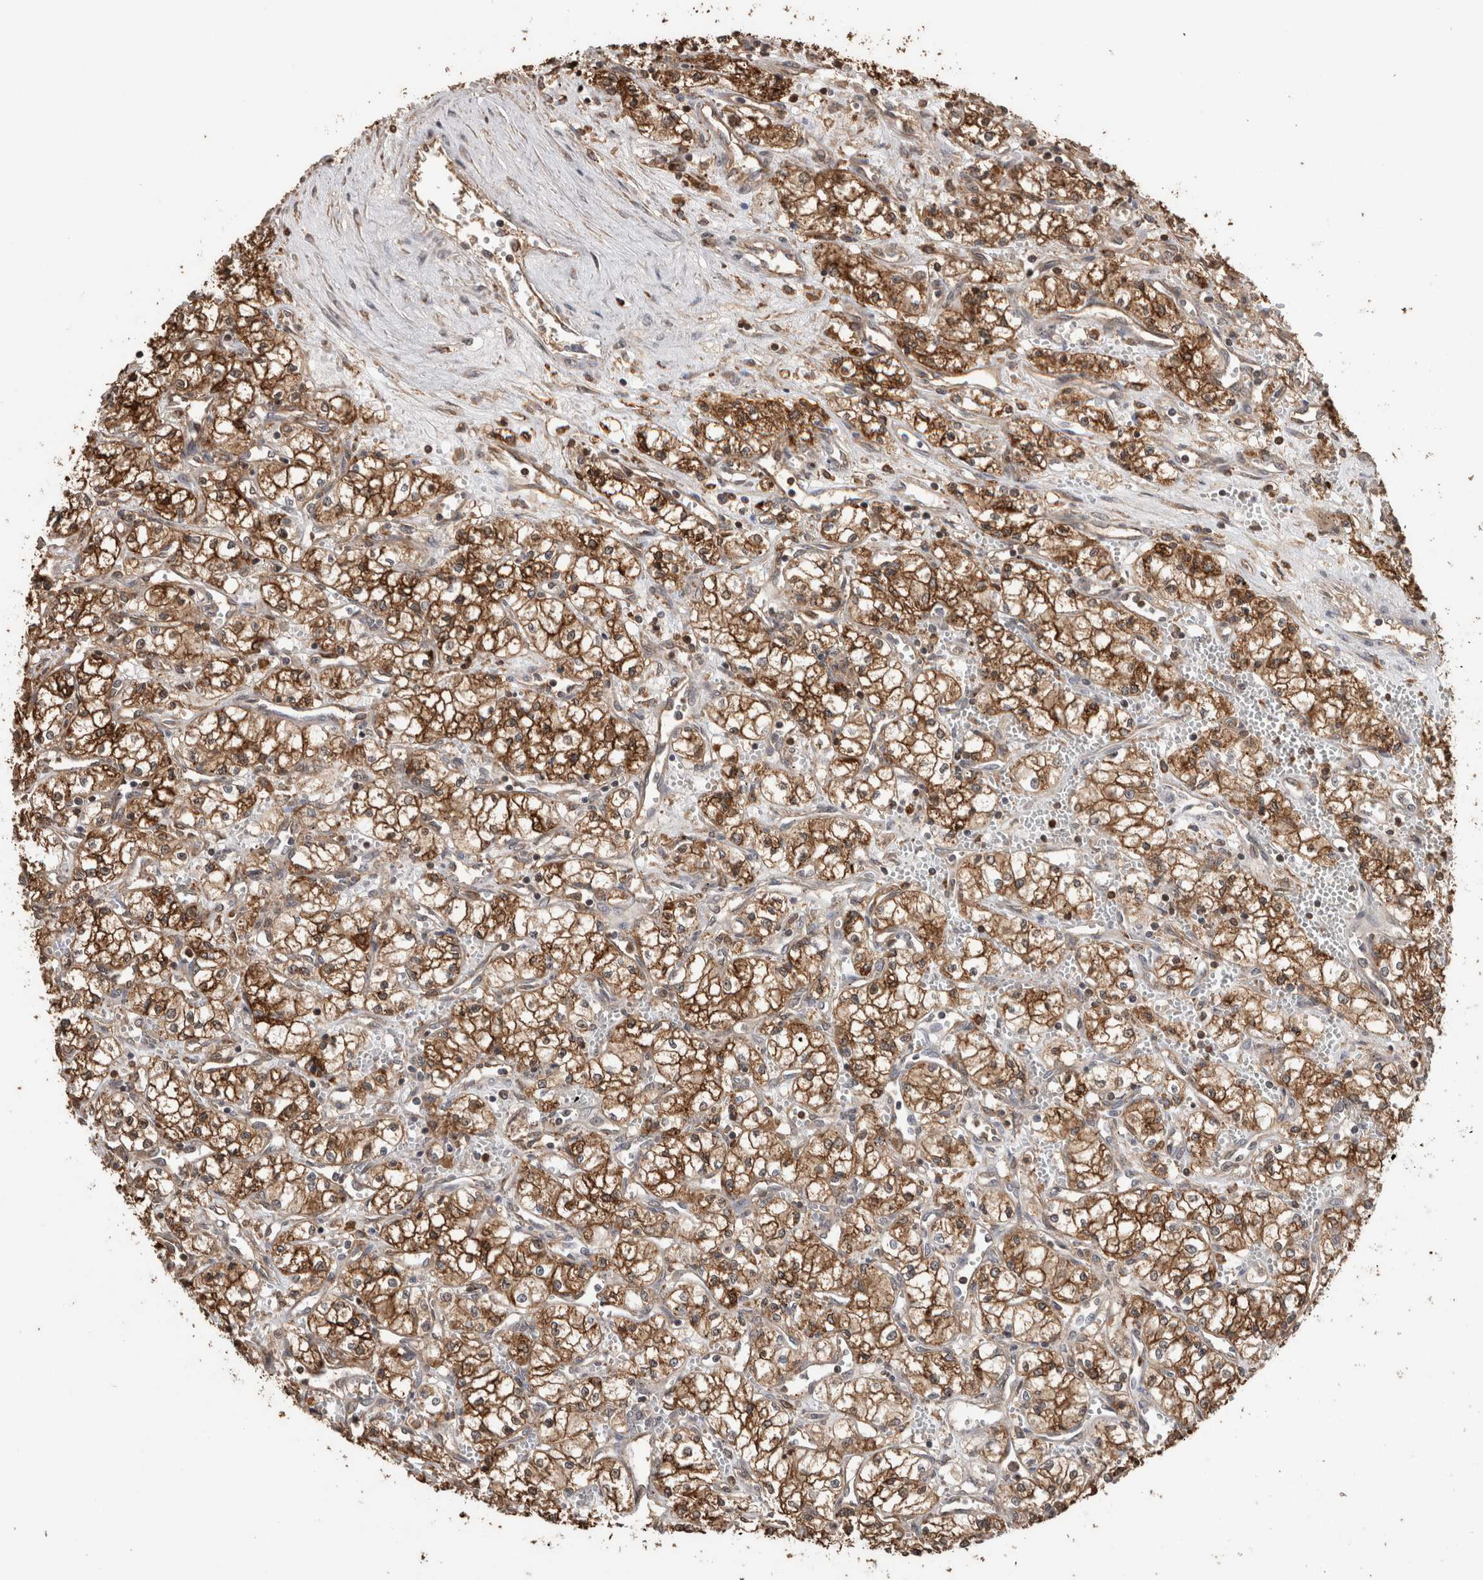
{"staining": {"intensity": "strong", "quantity": ">75%", "location": "cytoplasmic/membranous"}, "tissue": "renal cancer", "cell_type": "Tumor cells", "image_type": "cancer", "snomed": [{"axis": "morphology", "description": "Adenocarcinoma, NOS"}, {"axis": "topography", "description": "Kidney"}], "caption": "An IHC photomicrograph of neoplastic tissue is shown. Protein staining in brown labels strong cytoplasmic/membranous positivity in adenocarcinoma (renal) within tumor cells.", "gene": "TRIM5", "patient": {"sex": "male", "age": 59}}